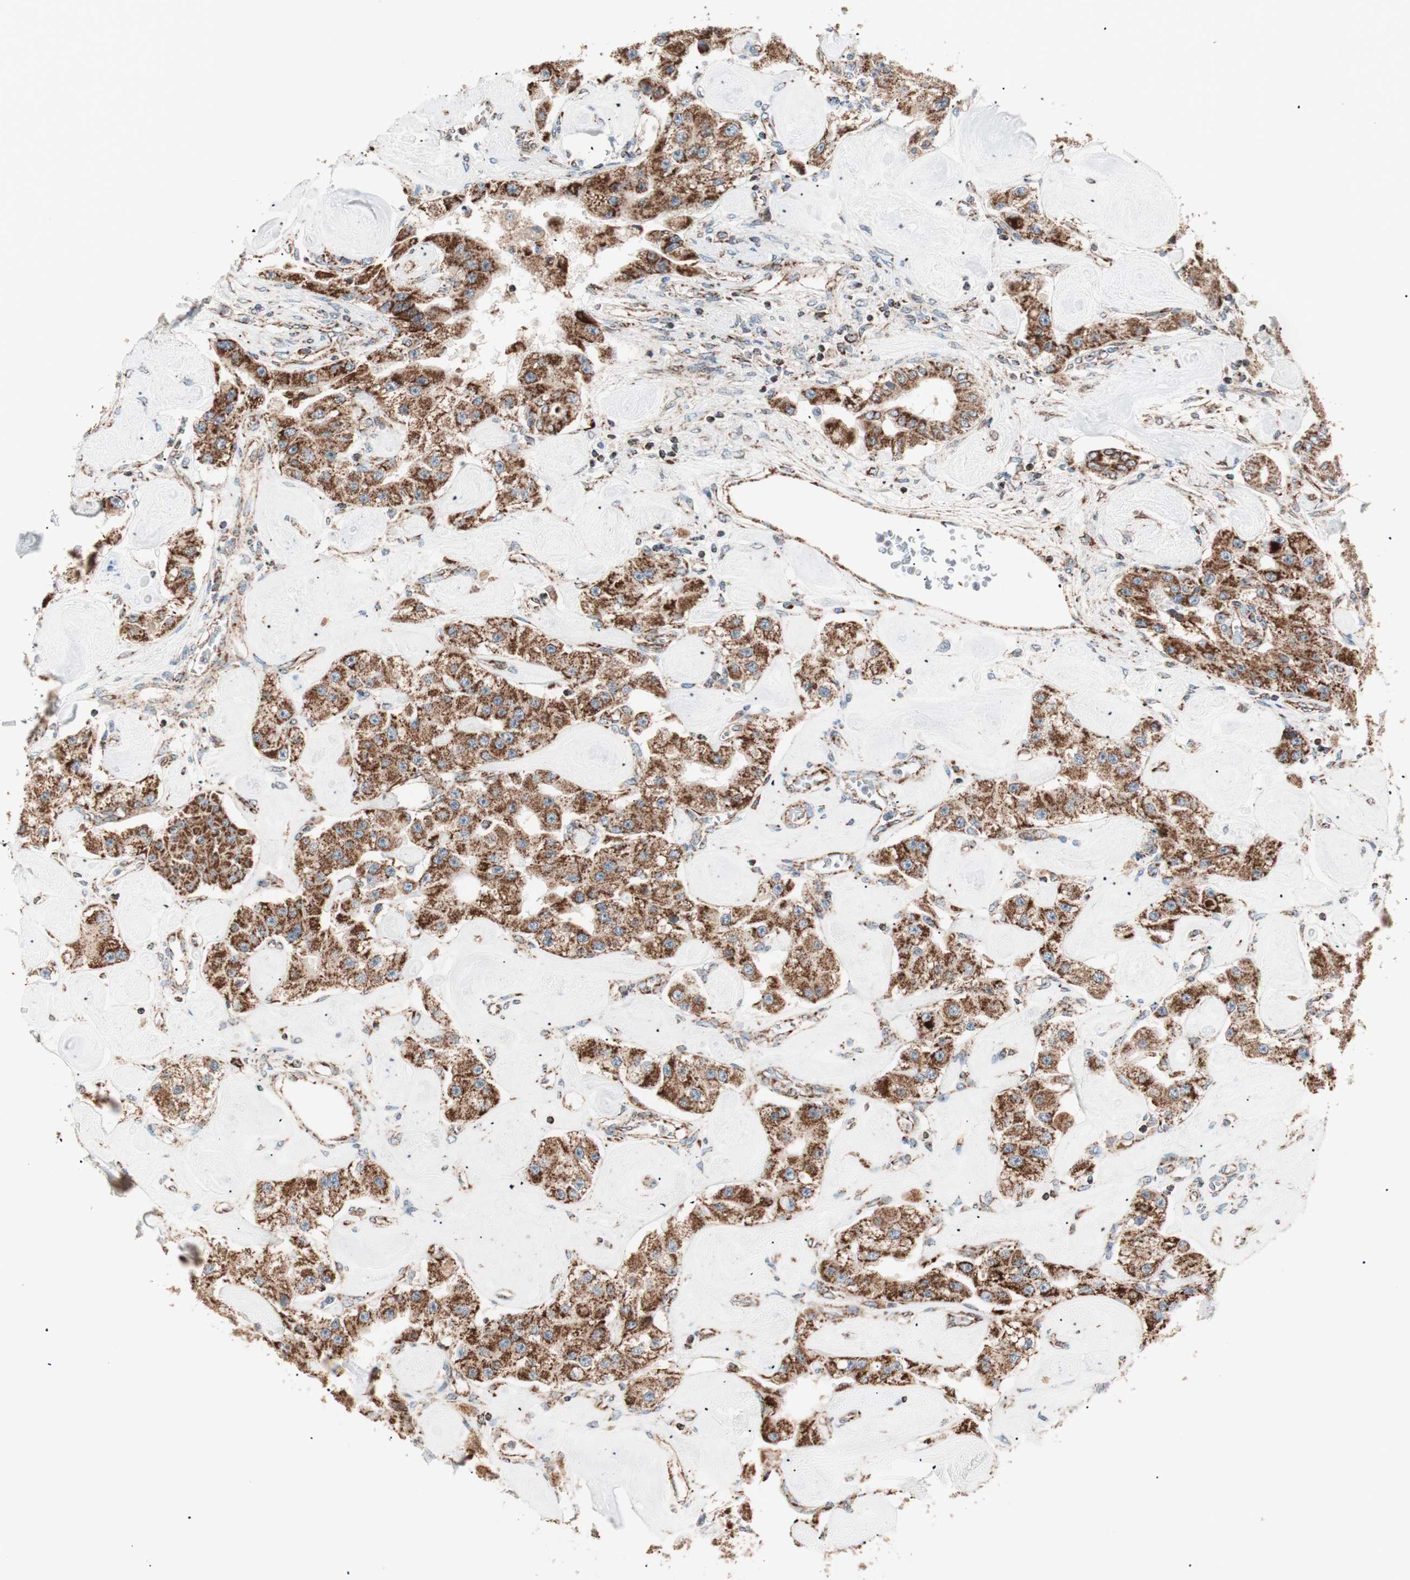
{"staining": {"intensity": "strong", "quantity": ">75%", "location": "cytoplasmic/membranous"}, "tissue": "carcinoid", "cell_type": "Tumor cells", "image_type": "cancer", "snomed": [{"axis": "morphology", "description": "Carcinoid, malignant, NOS"}, {"axis": "topography", "description": "Pancreas"}], "caption": "Carcinoid (malignant) stained with DAB (3,3'-diaminobenzidine) immunohistochemistry (IHC) exhibits high levels of strong cytoplasmic/membranous positivity in approximately >75% of tumor cells.", "gene": "TOMM22", "patient": {"sex": "male", "age": 41}}